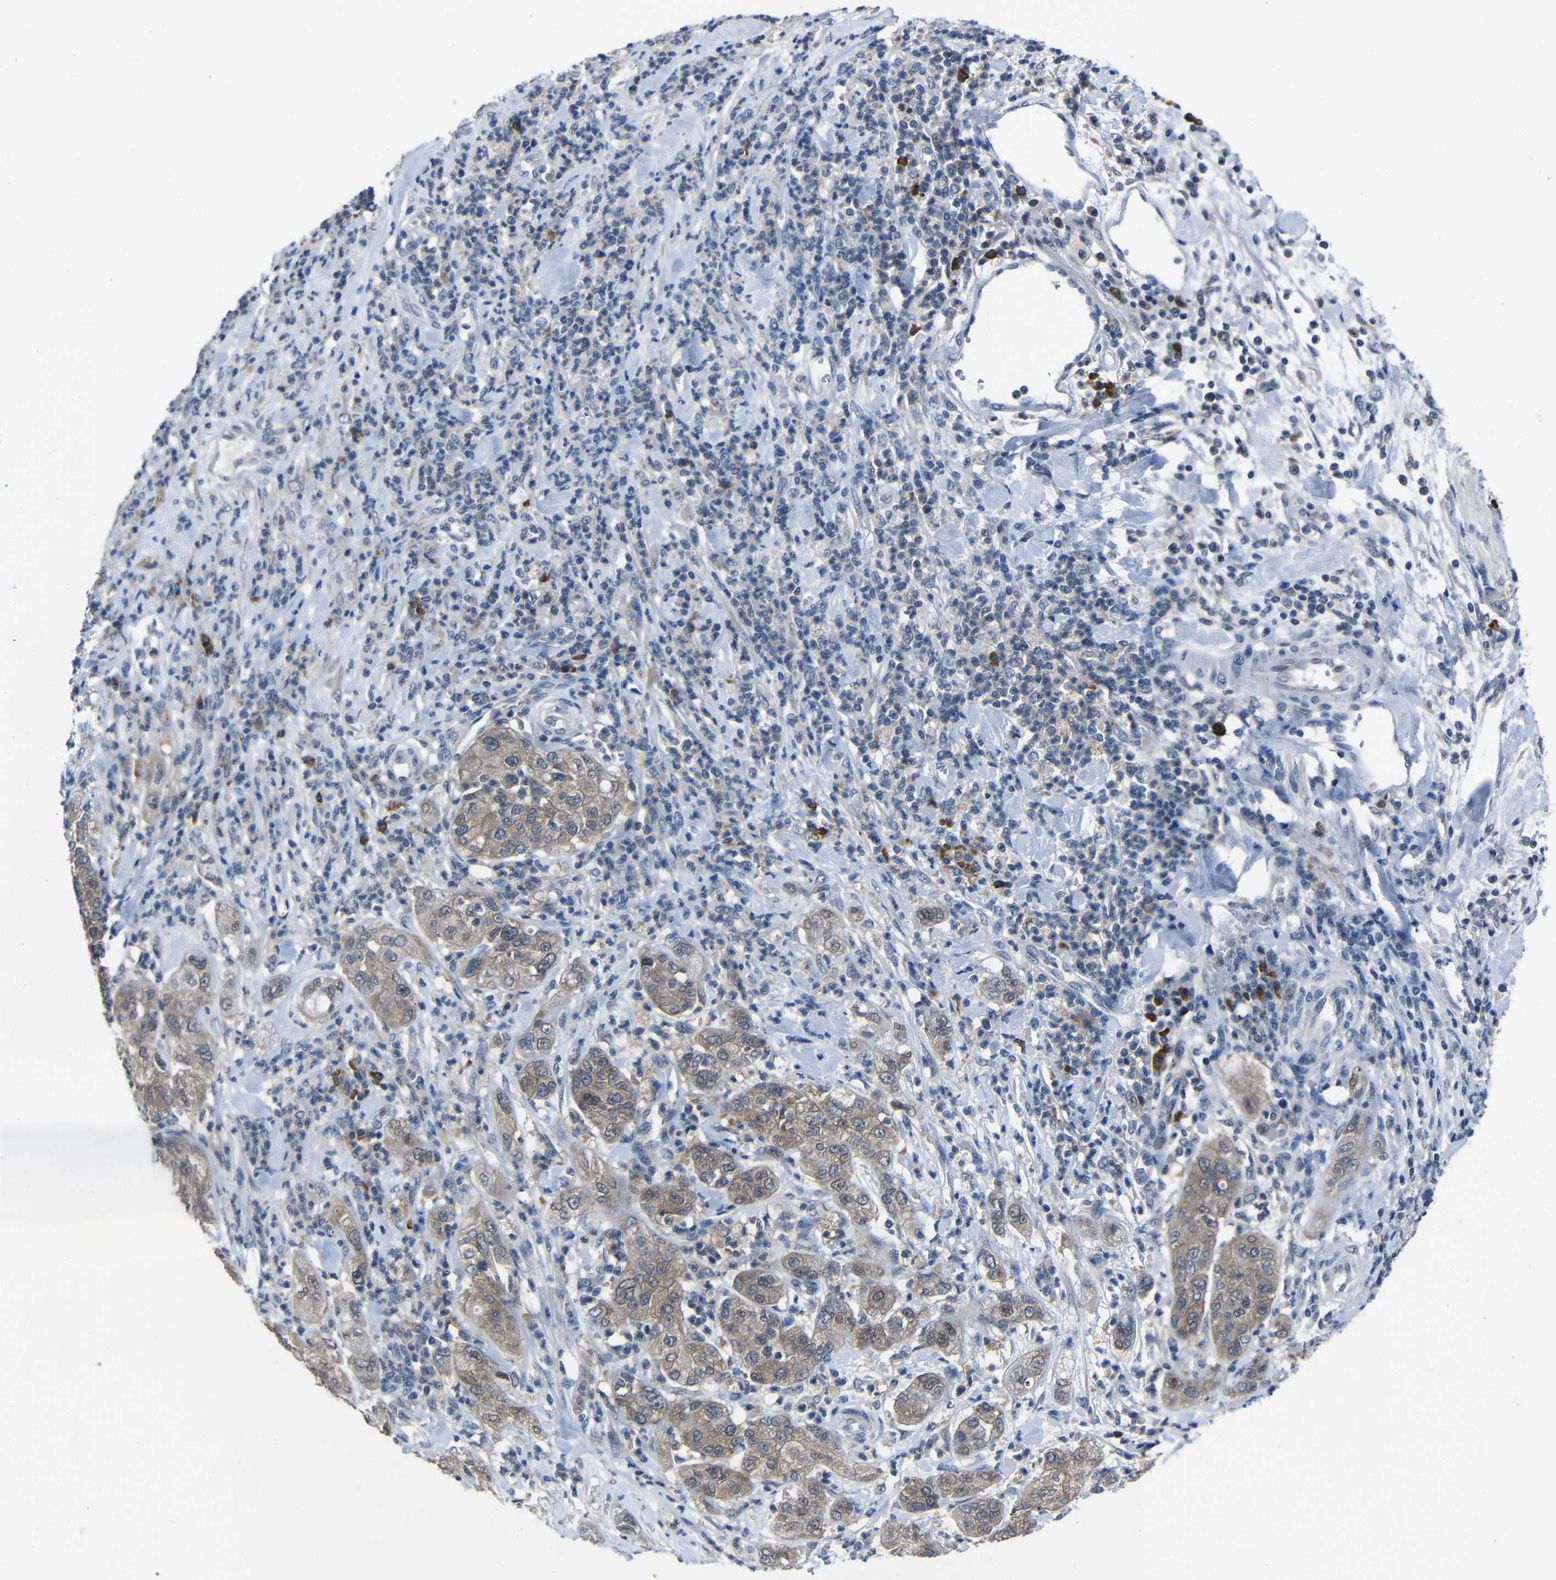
{"staining": {"intensity": "moderate", "quantity": "25%-75%", "location": "cytoplasmic/membranous"}, "tissue": "pancreatic cancer", "cell_type": "Tumor cells", "image_type": "cancer", "snomed": [{"axis": "morphology", "description": "Adenocarcinoma, NOS"}, {"axis": "topography", "description": "Pancreas"}], "caption": "Immunohistochemical staining of pancreatic cancer displays medium levels of moderate cytoplasmic/membranous staining in about 25%-75% of tumor cells.", "gene": "SEMA4B", "patient": {"sex": "female", "age": 78}}